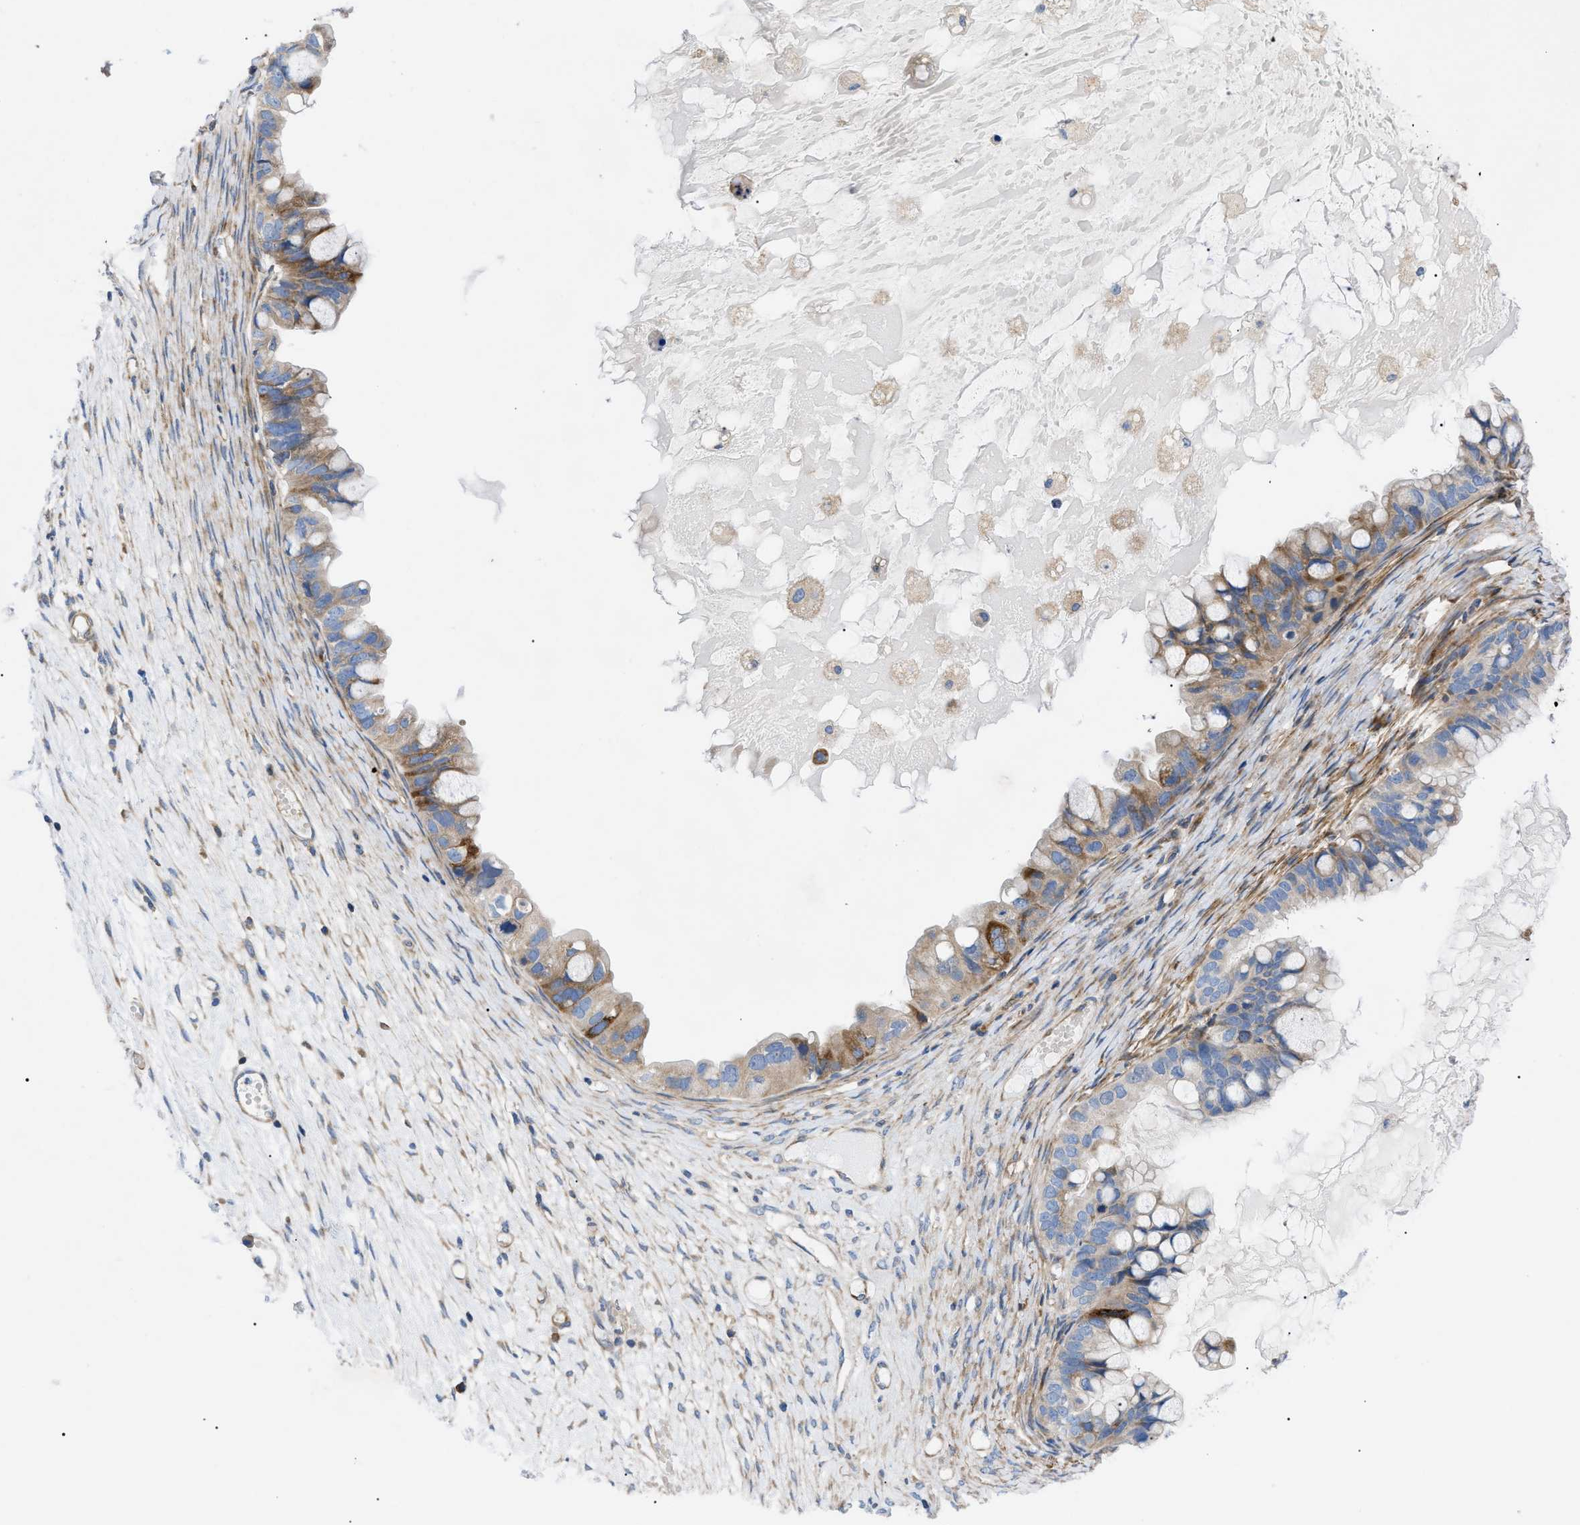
{"staining": {"intensity": "moderate", "quantity": "<25%", "location": "cytoplasmic/membranous"}, "tissue": "ovarian cancer", "cell_type": "Tumor cells", "image_type": "cancer", "snomed": [{"axis": "morphology", "description": "Cystadenocarcinoma, mucinous, NOS"}, {"axis": "topography", "description": "Ovary"}], "caption": "Ovarian cancer stained with DAB (3,3'-diaminobenzidine) IHC demonstrates low levels of moderate cytoplasmic/membranous expression in about <25% of tumor cells. The protein is stained brown, and the nuclei are stained in blue (DAB (3,3'-diaminobenzidine) IHC with brightfield microscopy, high magnification).", "gene": "HSPB8", "patient": {"sex": "female", "age": 80}}